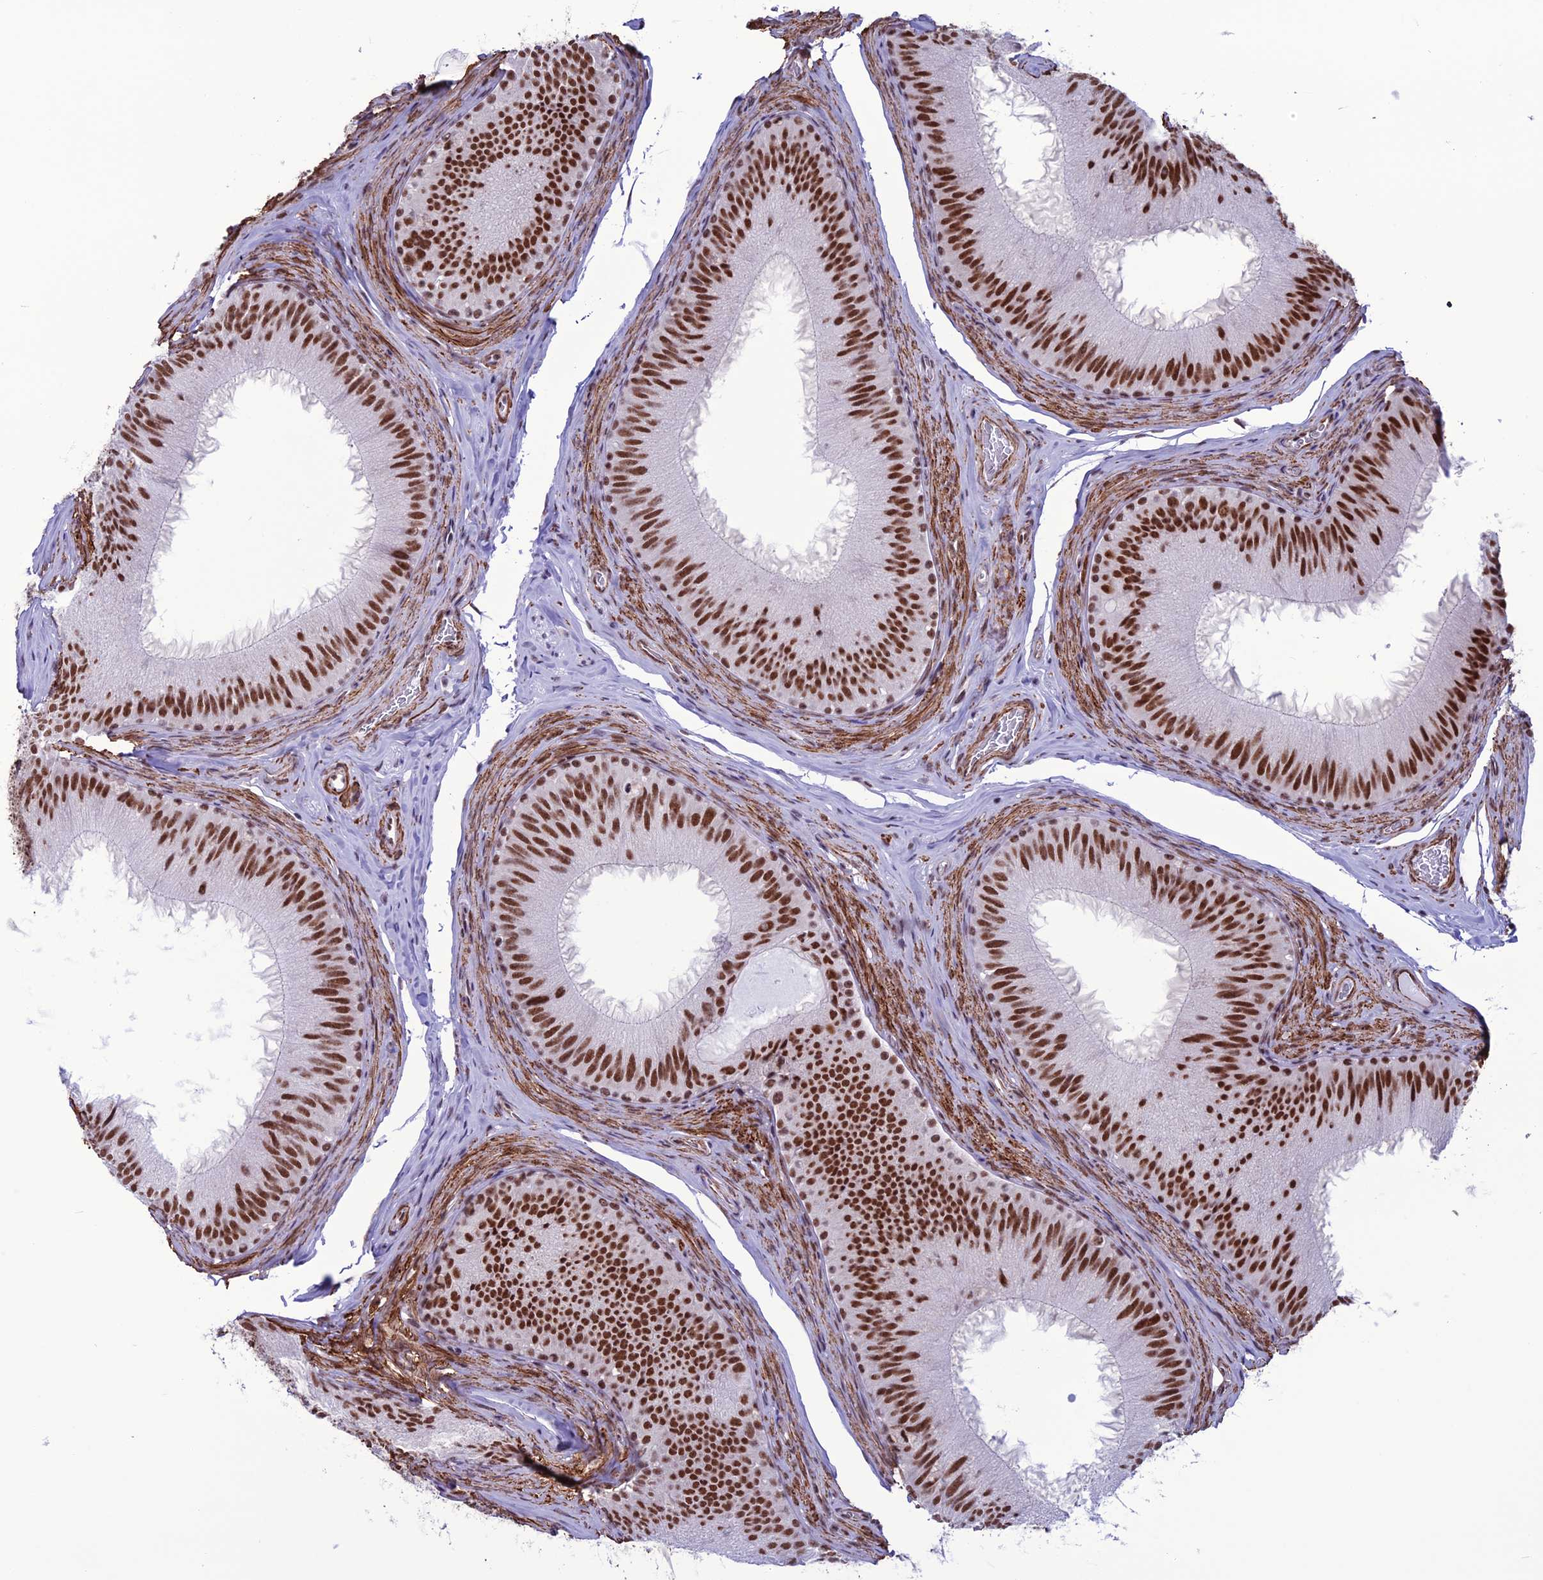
{"staining": {"intensity": "strong", "quantity": ">75%", "location": "nuclear"}, "tissue": "epididymis", "cell_type": "Glandular cells", "image_type": "normal", "snomed": [{"axis": "morphology", "description": "Normal tissue, NOS"}, {"axis": "topography", "description": "Epididymis"}], "caption": "Benign epididymis demonstrates strong nuclear staining in about >75% of glandular cells, visualized by immunohistochemistry. Immunohistochemistry (ihc) stains the protein of interest in brown and the nuclei are stained blue.", "gene": "U2AF1", "patient": {"sex": "male", "age": 34}}